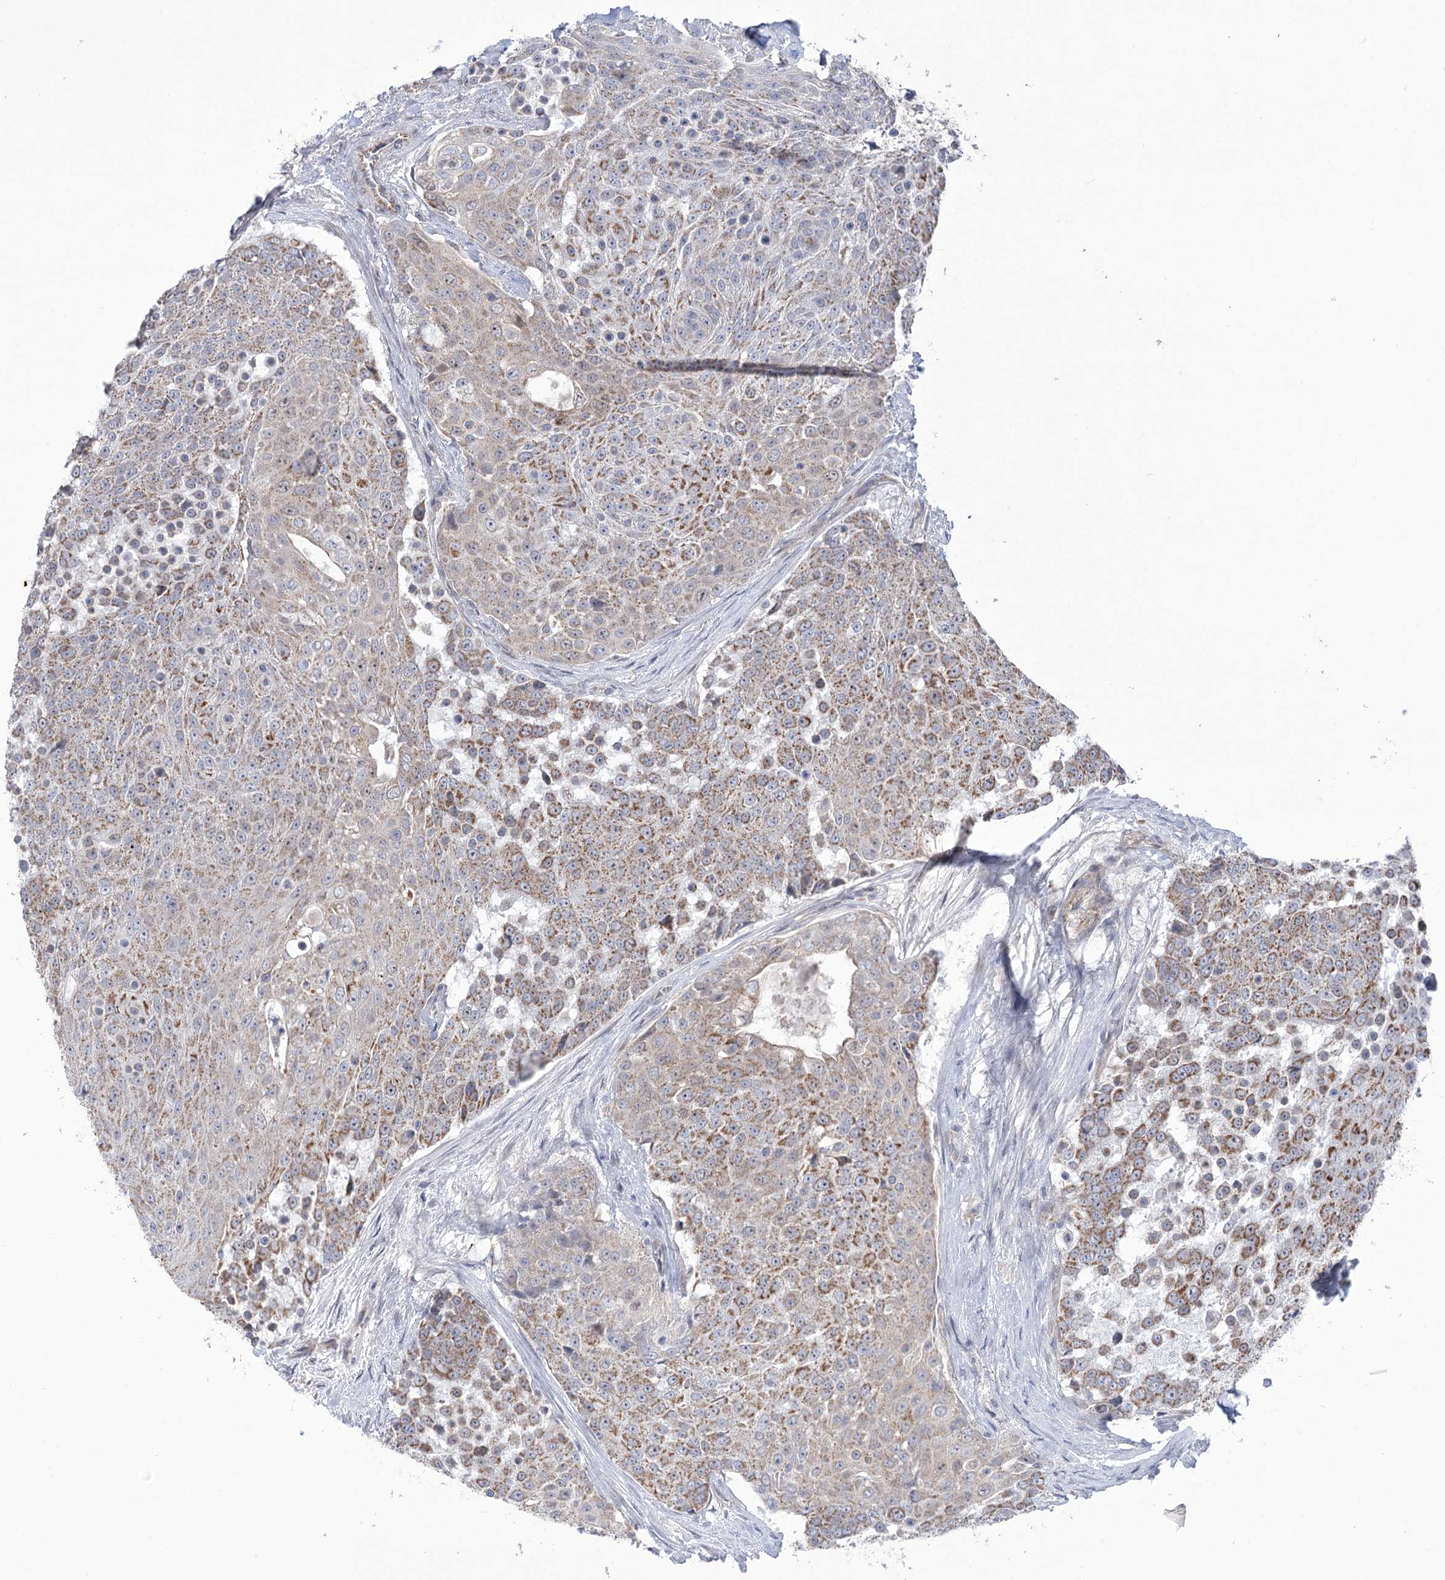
{"staining": {"intensity": "moderate", "quantity": "25%-75%", "location": "cytoplasmic/membranous"}, "tissue": "urothelial cancer", "cell_type": "Tumor cells", "image_type": "cancer", "snomed": [{"axis": "morphology", "description": "Urothelial carcinoma, High grade"}, {"axis": "topography", "description": "Urinary bladder"}], "caption": "An immunohistochemistry (IHC) photomicrograph of tumor tissue is shown. Protein staining in brown labels moderate cytoplasmic/membranous positivity in urothelial cancer within tumor cells.", "gene": "ECHDC3", "patient": {"sex": "female", "age": 63}}